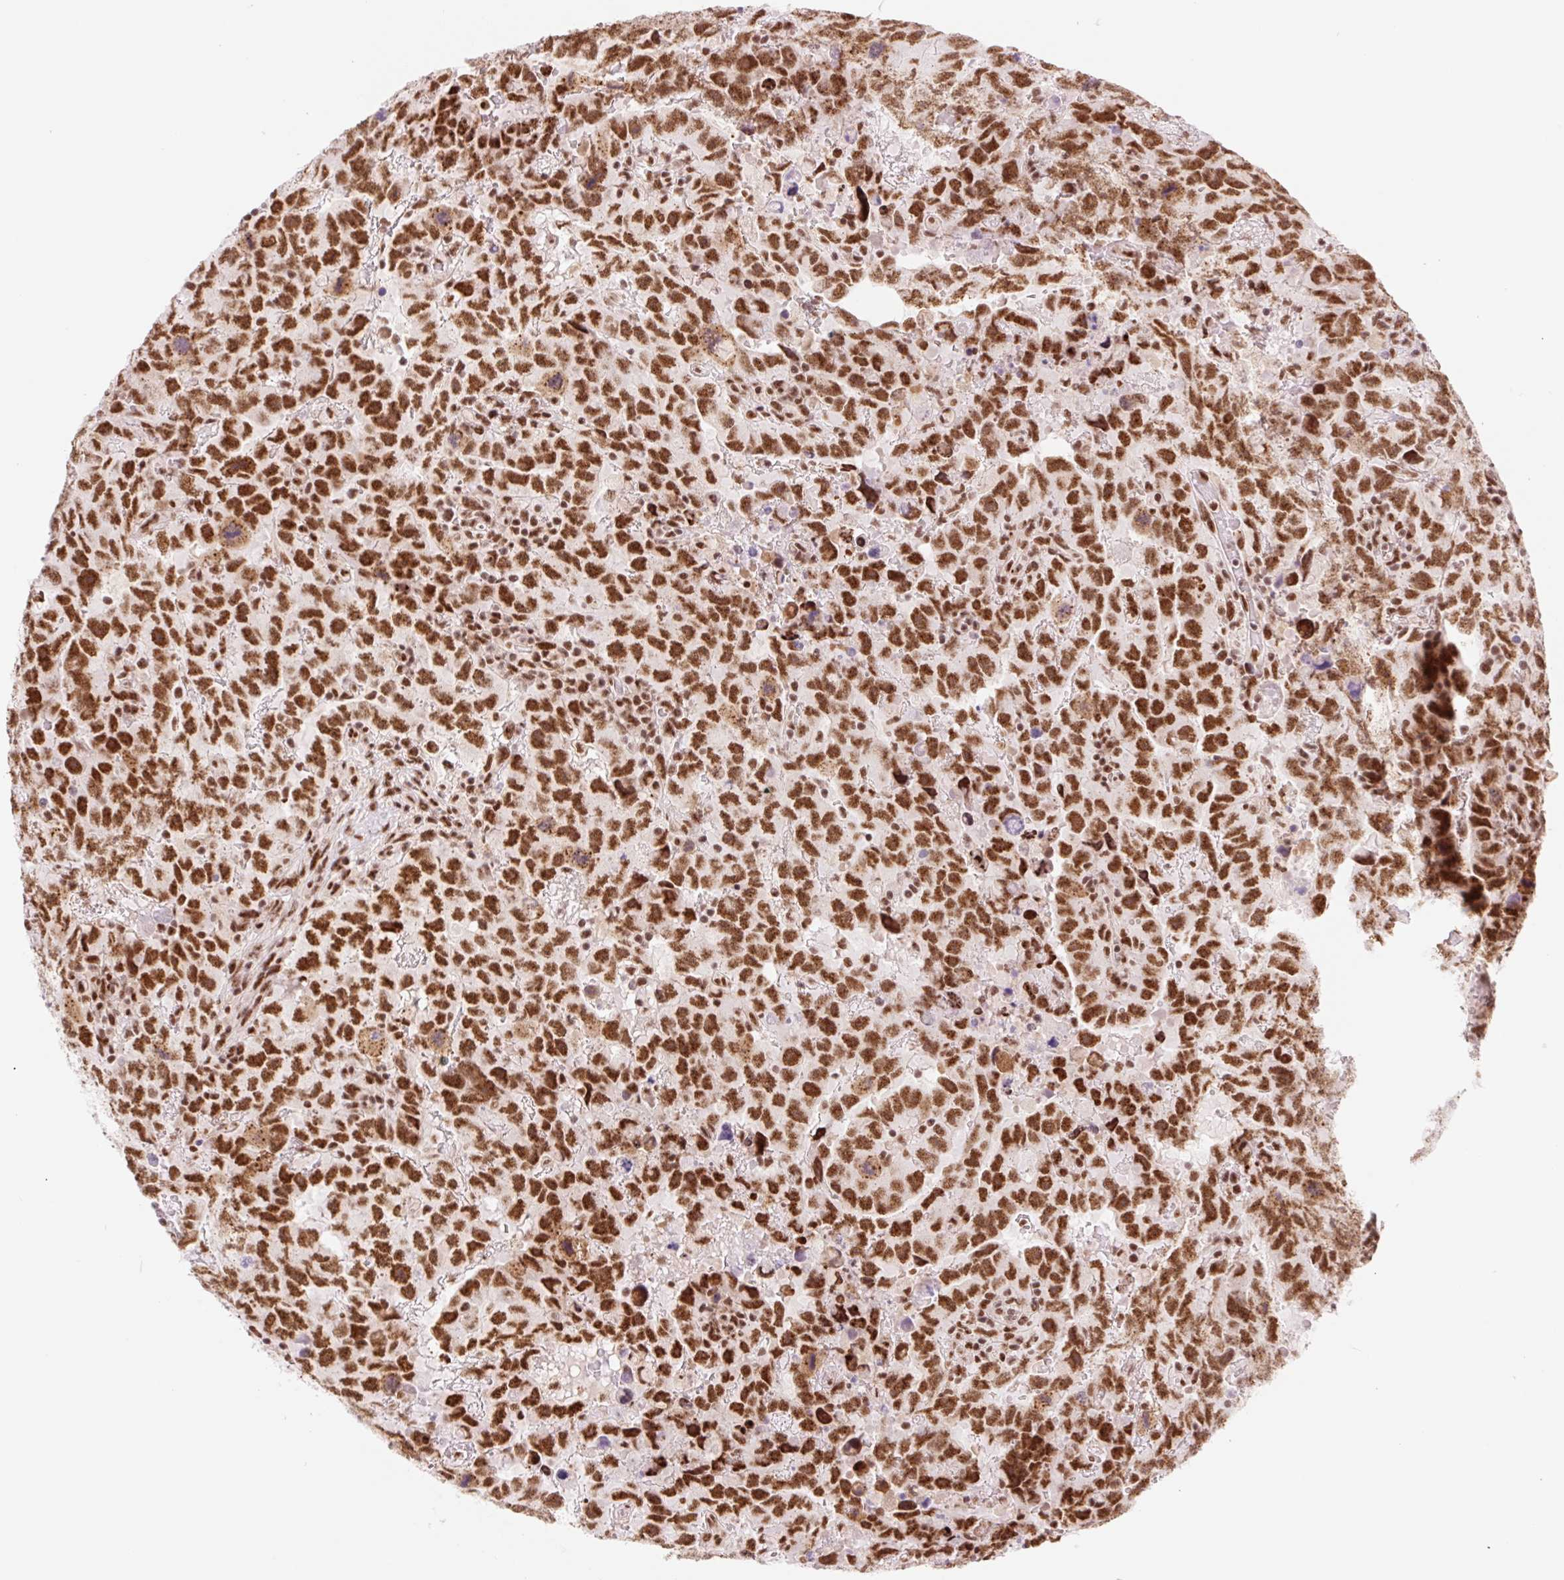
{"staining": {"intensity": "strong", "quantity": ">75%", "location": "nuclear"}, "tissue": "testis cancer", "cell_type": "Tumor cells", "image_type": "cancer", "snomed": [{"axis": "morphology", "description": "Carcinoma, Embryonal, NOS"}, {"axis": "topography", "description": "Testis"}], "caption": "This histopathology image exhibits testis embryonal carcinoma stained with immunohistochemistry to label a protein in brown. The nuclear of tumor cells show strong positivity for the protein. Nuclei are counter-stained blue.", "gene": "PRDM11", "patient": {"sex": "male", "age": 24}}